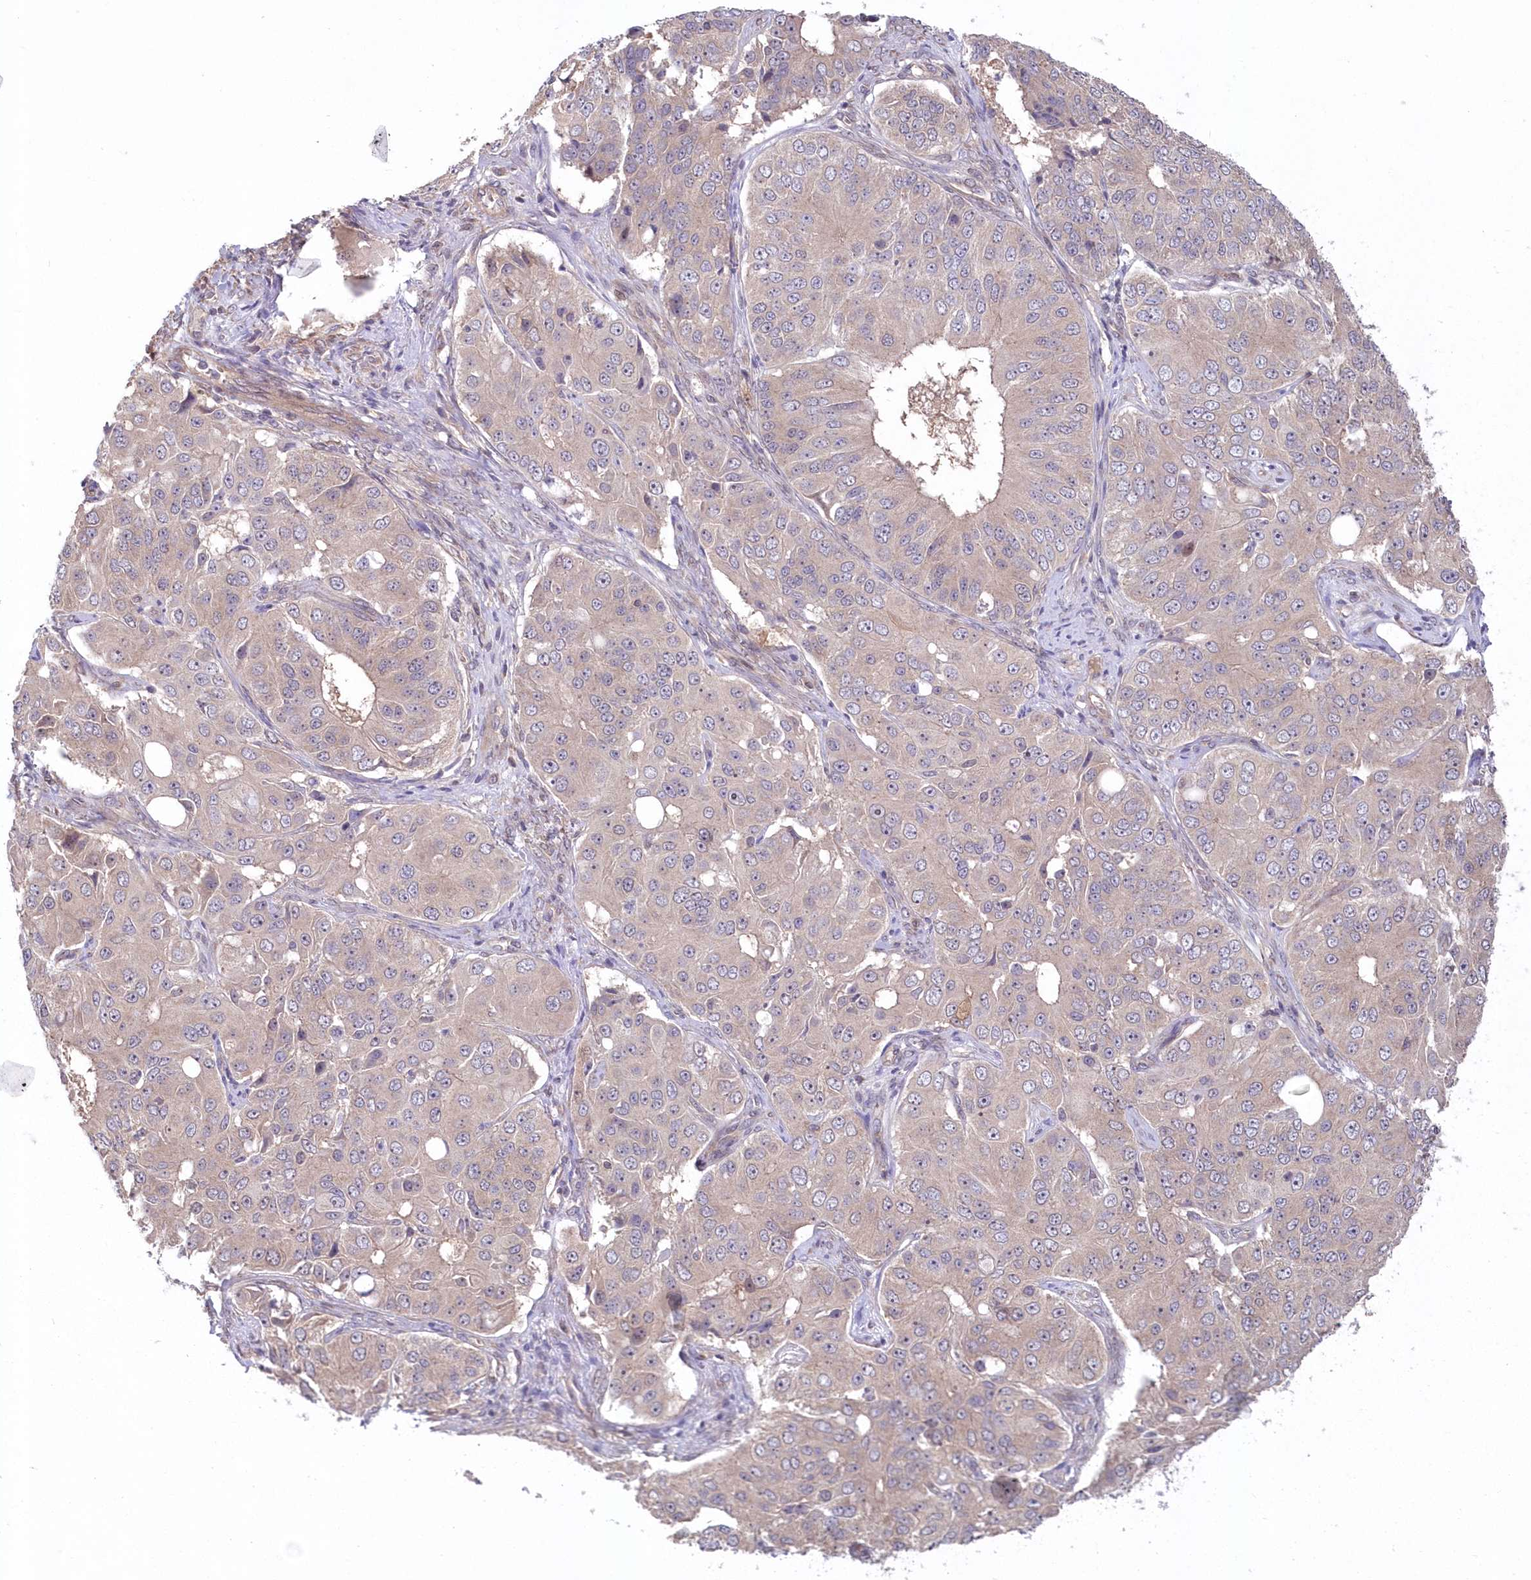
{"staining": {"intensity": "negative", "quantity": "none", "location": "none"}, "tissue": "ovarian cancer", "cell_type": "Tumor cells", "image_type": "cancer", "snomed": [{"axis": "morphology", "description": "Carcinoma, endometroid"}, {"axis": "topography", "description": "Ovary"}], "caption": "Immunohistochemistry (IHC) of endometroid carcinoma (ovarian) displays no staining in tumor cells.", "gene": "TBCA", "patient": {"sex": "female", "age": 51}}